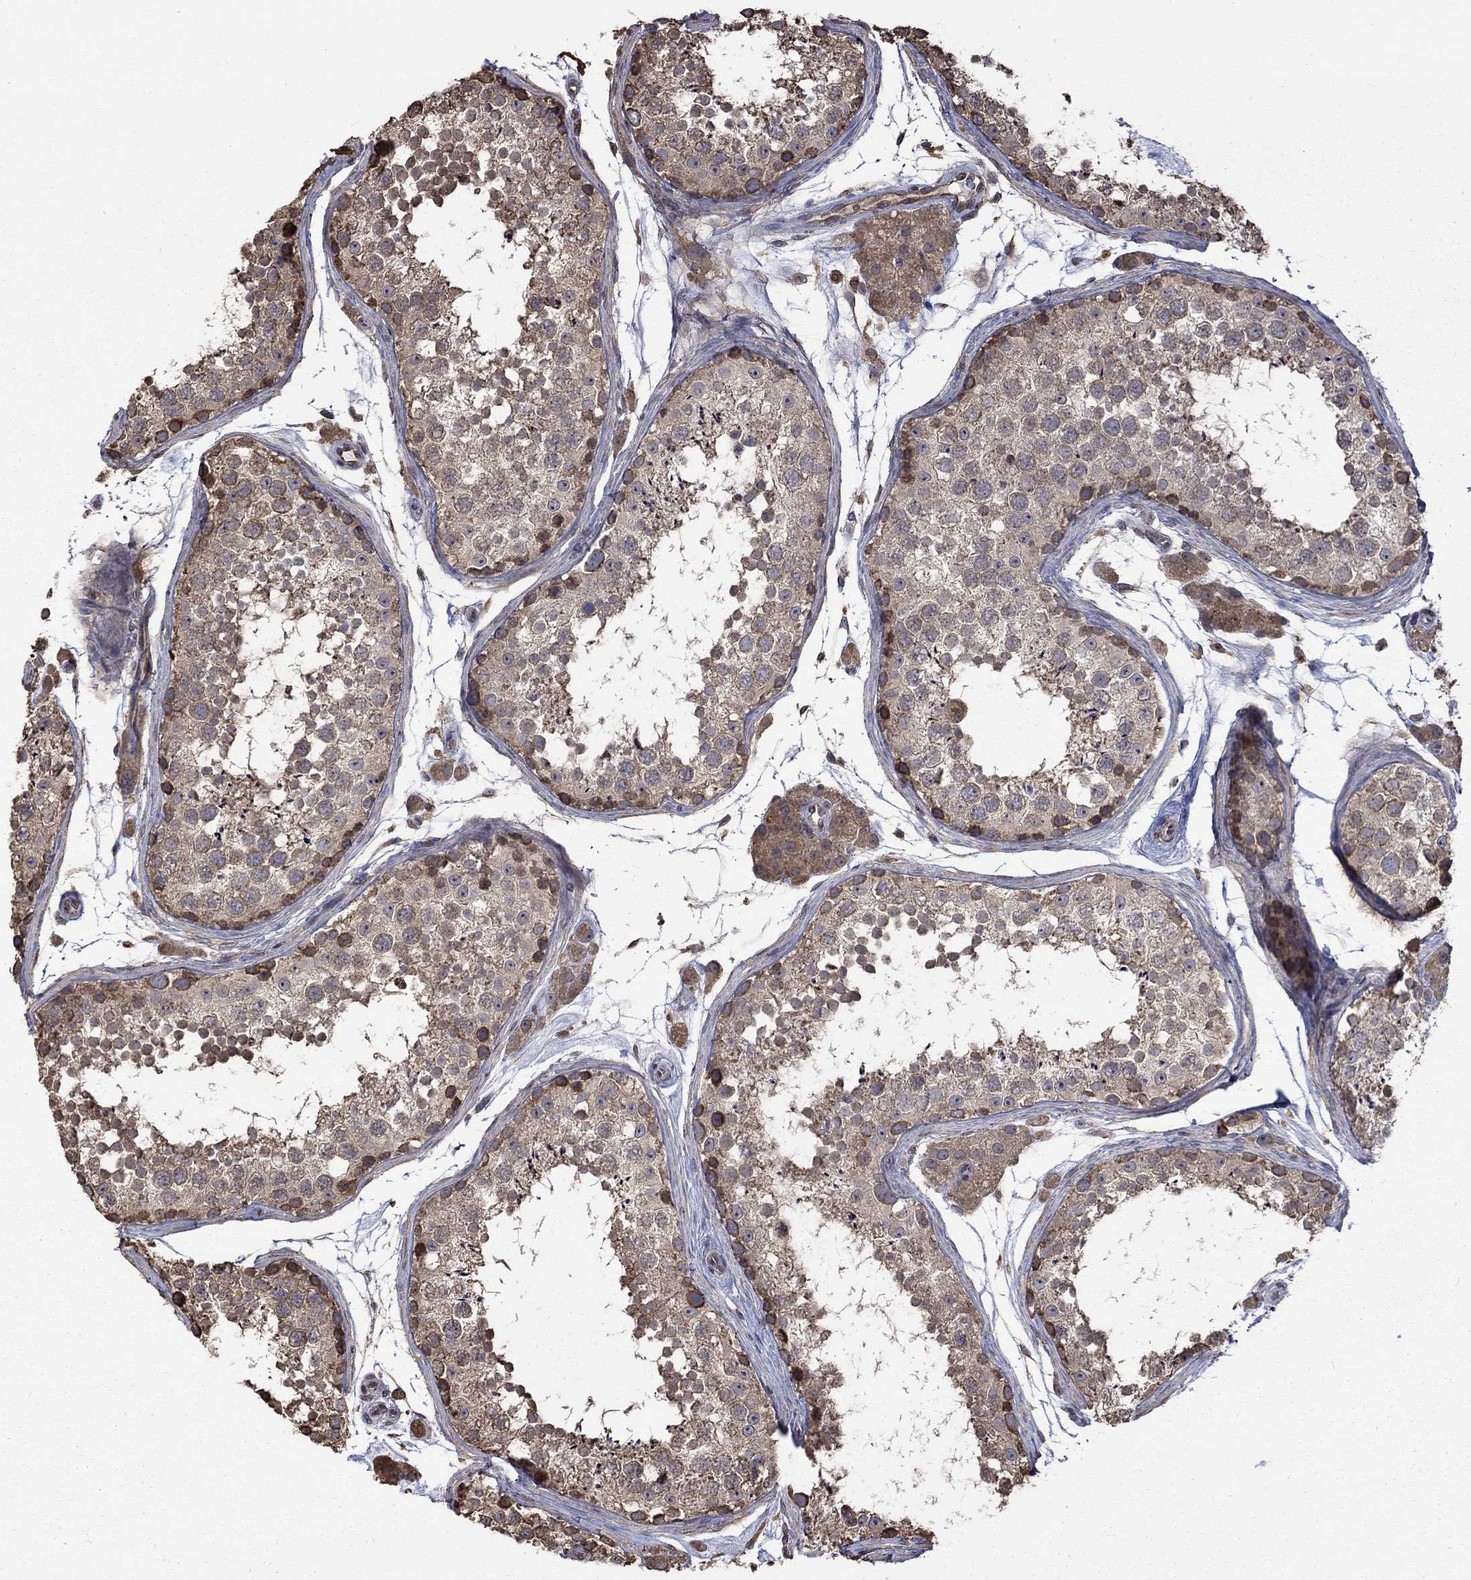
{"staining": {"intensity": "strong", "quantity": "<25%", "location": "cytoplasmic/membranous"}, "tissue": "testis", "cell_type": "Cells in seminiferous ducts", "image_type": "normal", "snomed": [{"axis": "morphology", "description": "Normal tissue, NOS"}, {"axis": "topography", "description": "Testis"}], "caption": "Cells in seminiferous ducts show strong cytoplasmic/membranous expression in approximately <25% of cells in normal testis. (DAB (3,3'-diaminobenzidine) IHC with brightfield microscopy, high magnification).", "gene": "ESRRA", "patient": {"sex": "male", "age": 41}}